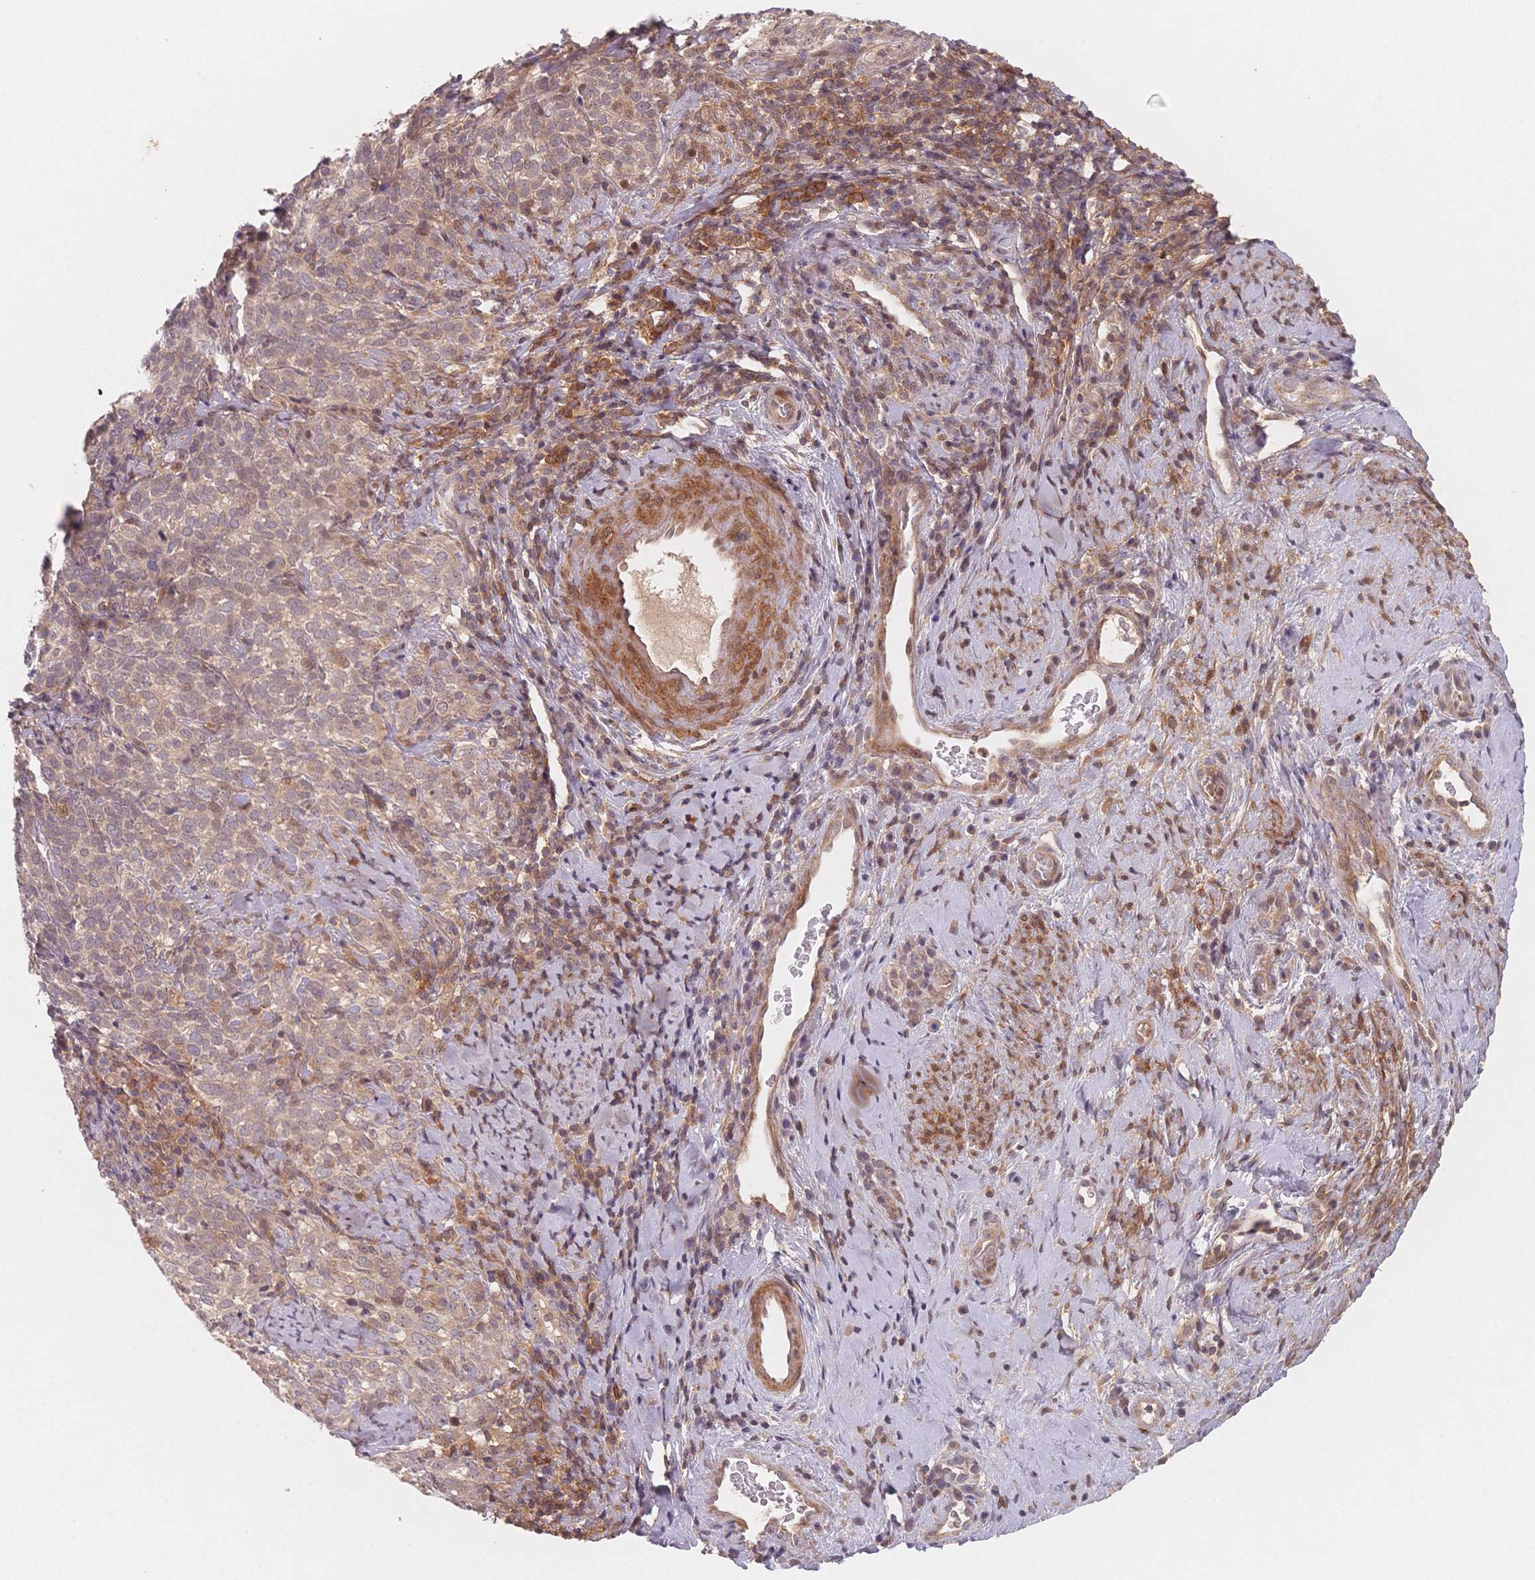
{"staining": {"intensity": "weak", "quantity": "<25%", "location": "cytoplasmic/membranous"}, "tissue": "cervical cancer", "cell_type": "Tumor cells", "image_type": "cancer", "snomed": [{"axis": "morphology", "description": "Normal tissue, NOS"}, {"axis": "morphology", "description": "Squamous cell carcinoma, NOS"}, {"axis": "topography", "description": "Vagina"}, {"axis": "topography", "description": "Cervix"}], "caption": "Tumor cells are negative for brown protein staining in cervical cancer (squamous cell carcinoma).", "gene": "C12orf75", "patient": {"sex": "female", "age": 45}}